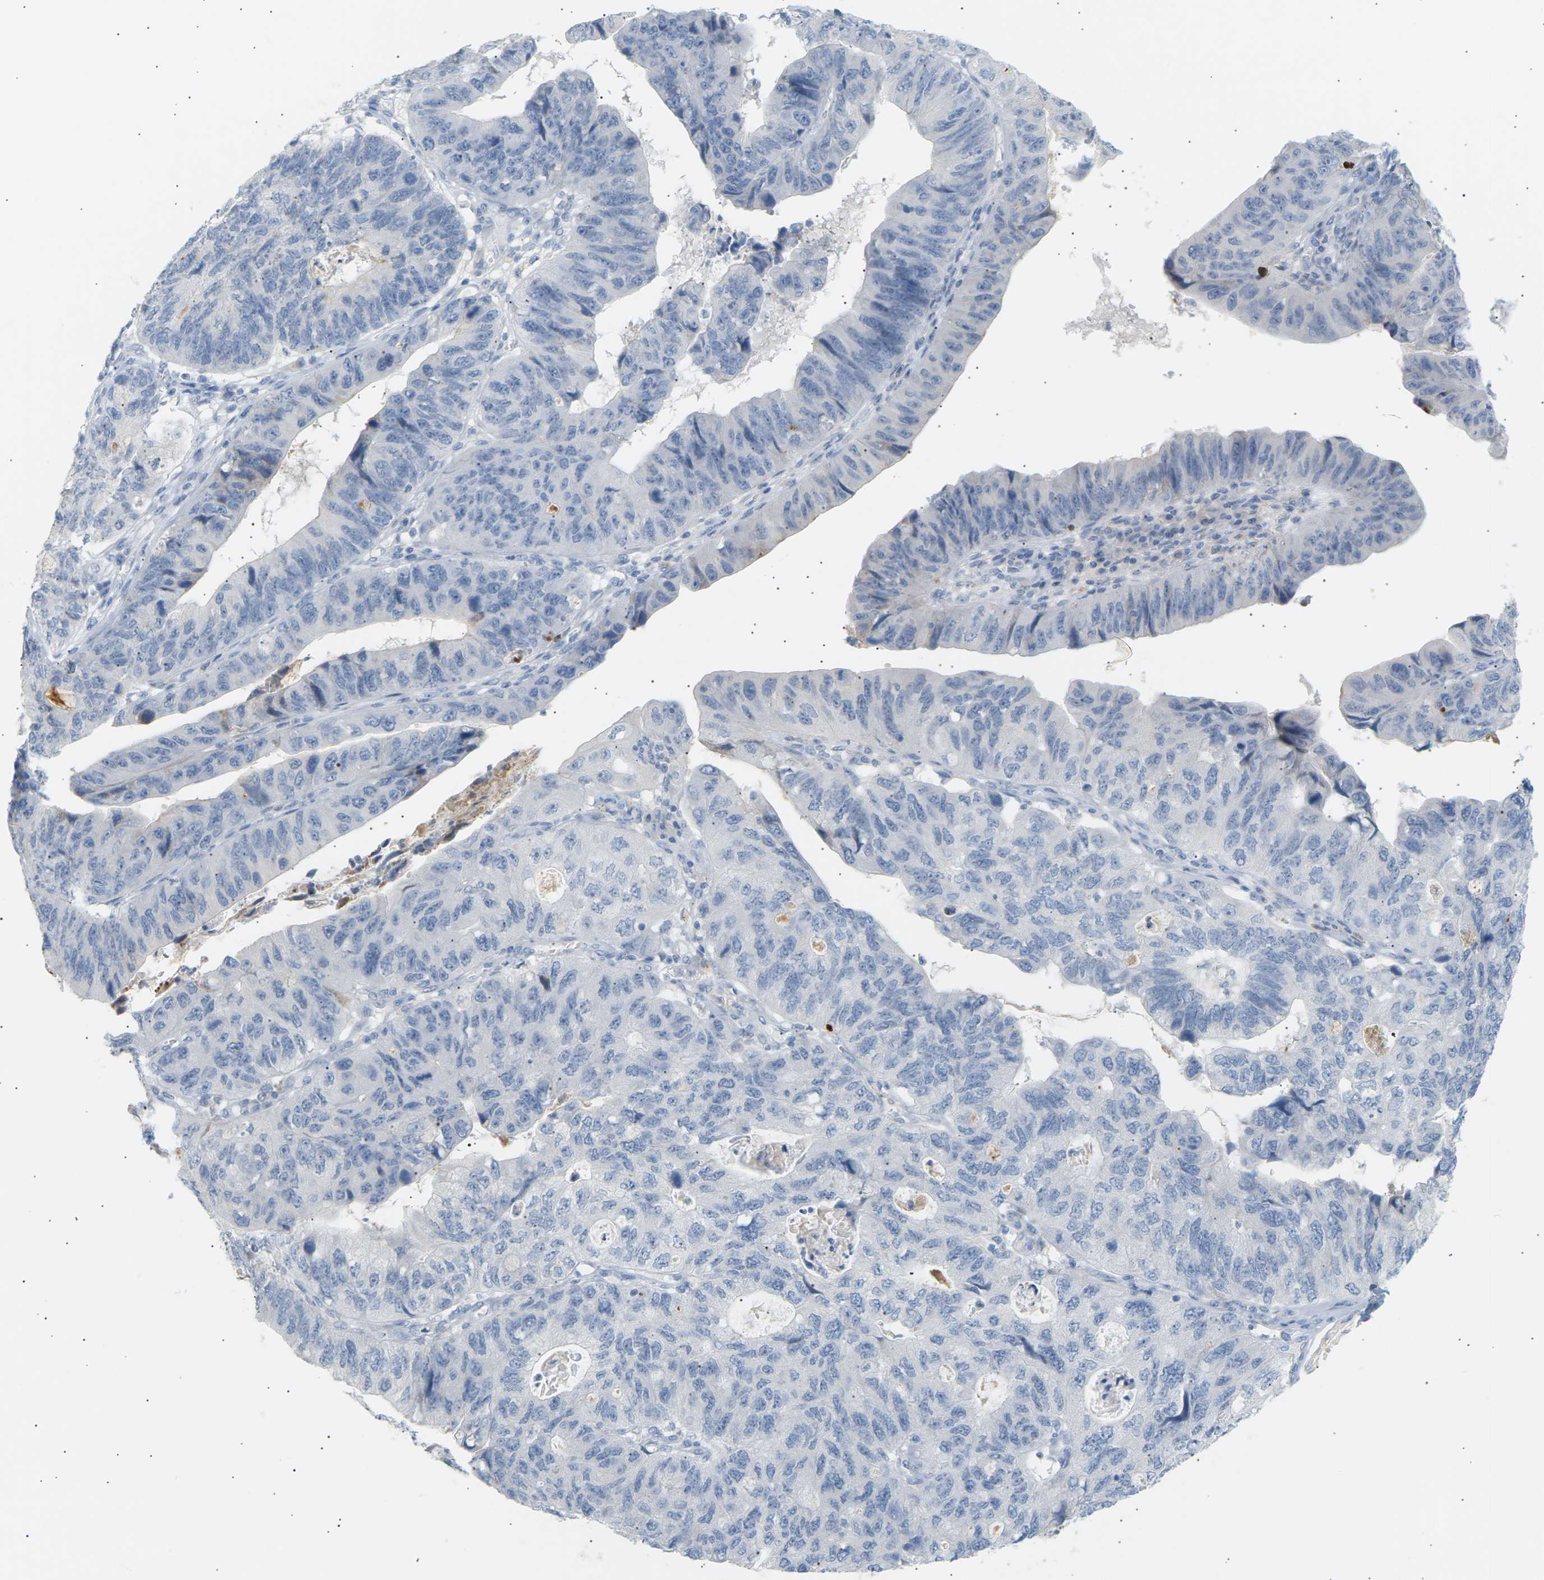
{"staining": {"intensity": "negative", "quantity": "none", "location": "none"}, "tissue": "stomach cancer", "cell_type": "Tumor cells", "image_type": "cancer", "snomed": [{"axis": "morphology", "description": "Adenocarcinoma, NOS"}, {"axis": "topography", "description": "Stomach"}], "caption": "This is an immunohistochemistry (IHC) histopathology image of human adenocarcinoma (stomach). There is no expression in tumor cells.", "gene": "CLU", "patient": {"sex": "male", "age": 59}}